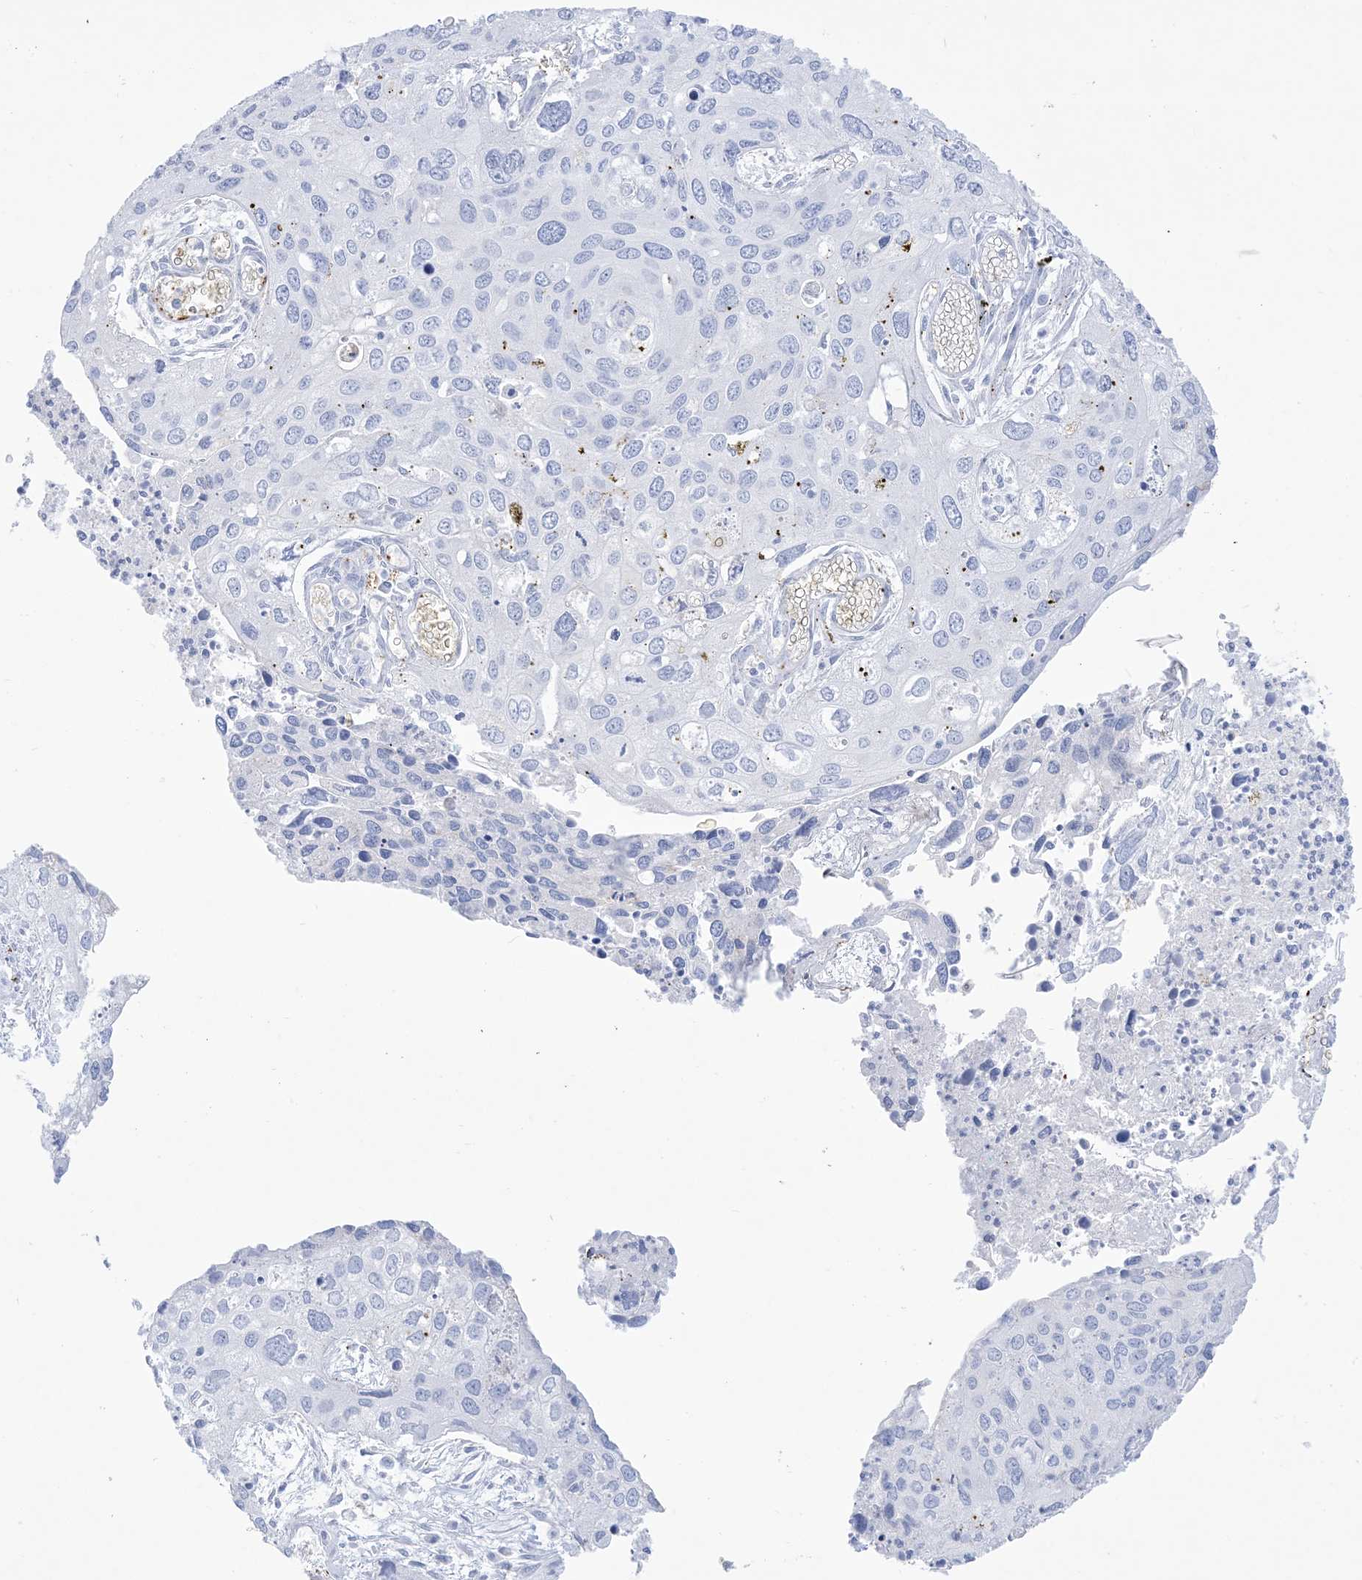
{"staining": {"intensity": "negative", "quantity": "none", "location": "none"}, "tissue": "cervical cancer", "cell_type": "Tumor cells", "image_type": "cancer", "snomed": [{"axis": "morphology", "description": "Squamous cell carcinoma, NOS"}, {"axis": "topography", "description": "Cervix"}], "caption": "This is a micrograph of immunohistochemistry staining of cervical cancer, which shows no expression in tumor cells.", "gene": "B3GNT7", "patient": {"sex": "female", "age": 55}}